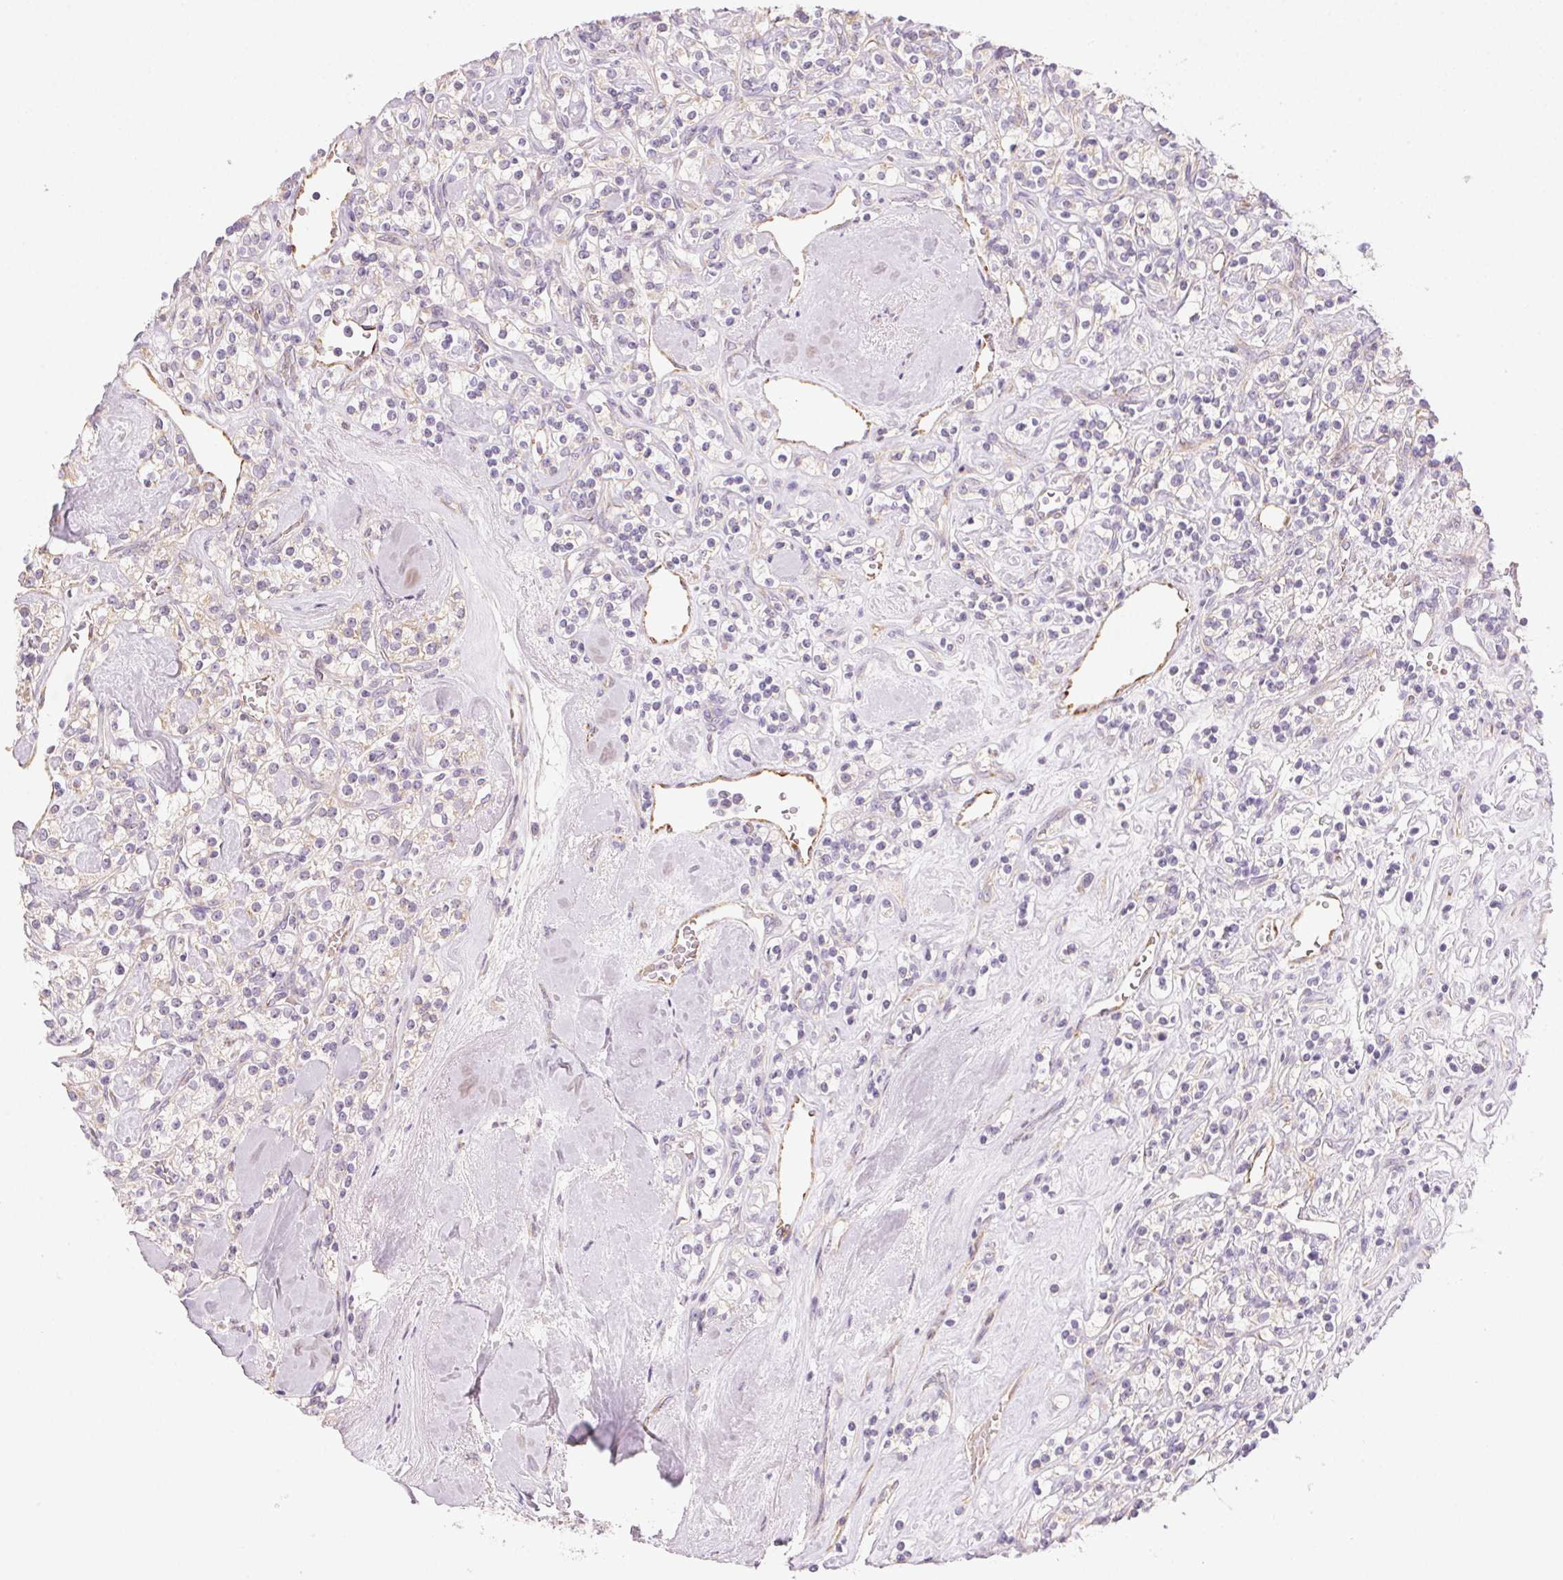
{"staining": {"intensity": "negative", "quantity": "none", "location": "none"}, "tissue": "renal cancer", "cell_type": "Tumor cells", "image_type": "cancer", "snomed": [{"axis": "morphology", "description": "Adenocarcinoma, NOS"}, {"axis": "topography", "description": "Kidney"}], "caption": "A photomicrograph of human renal cancer (adenocarcinoma) is negative for staining in tumor cells.", "gene": "SMYD1", "patient": {"sex": "male", "age": 77}}